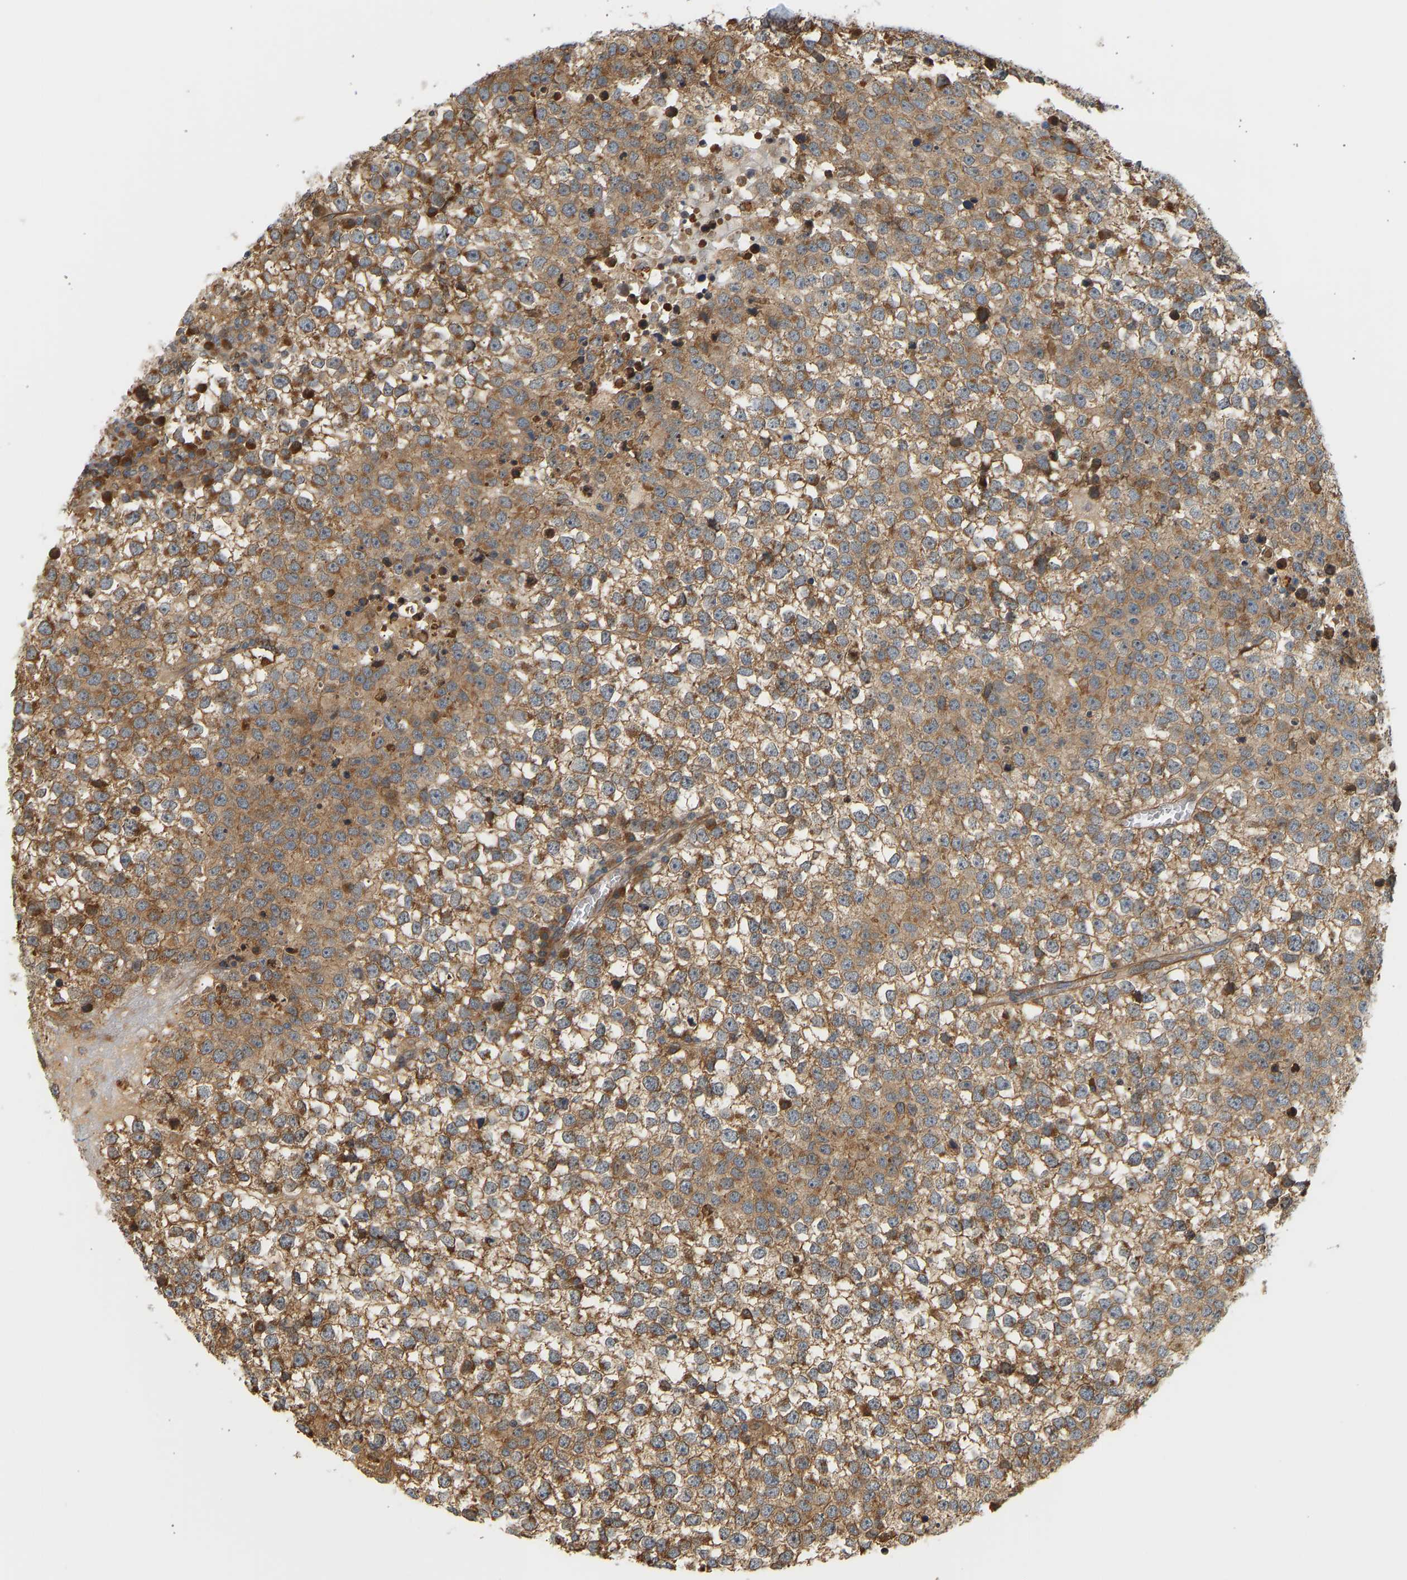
{"staining": {"intensity": "moderate", "quantity": ">75%", "location": "cytoplasmic/membranous"}, "tissue": "testis cancer", "cell_type": "Tumor cells", "image_type": "cancer", "snomed": [{"axis": "morphology", "description": "Seminoma, NOS"}, {"axis": "topography", "description": "Testis"}], "caption": "Moderate cytoplasmic/membranous positivity is identified in approximately >75% of tumor cells in testis cancer.", "gene": "CEP57", "patient": {"sex": "male", "age": 65}}